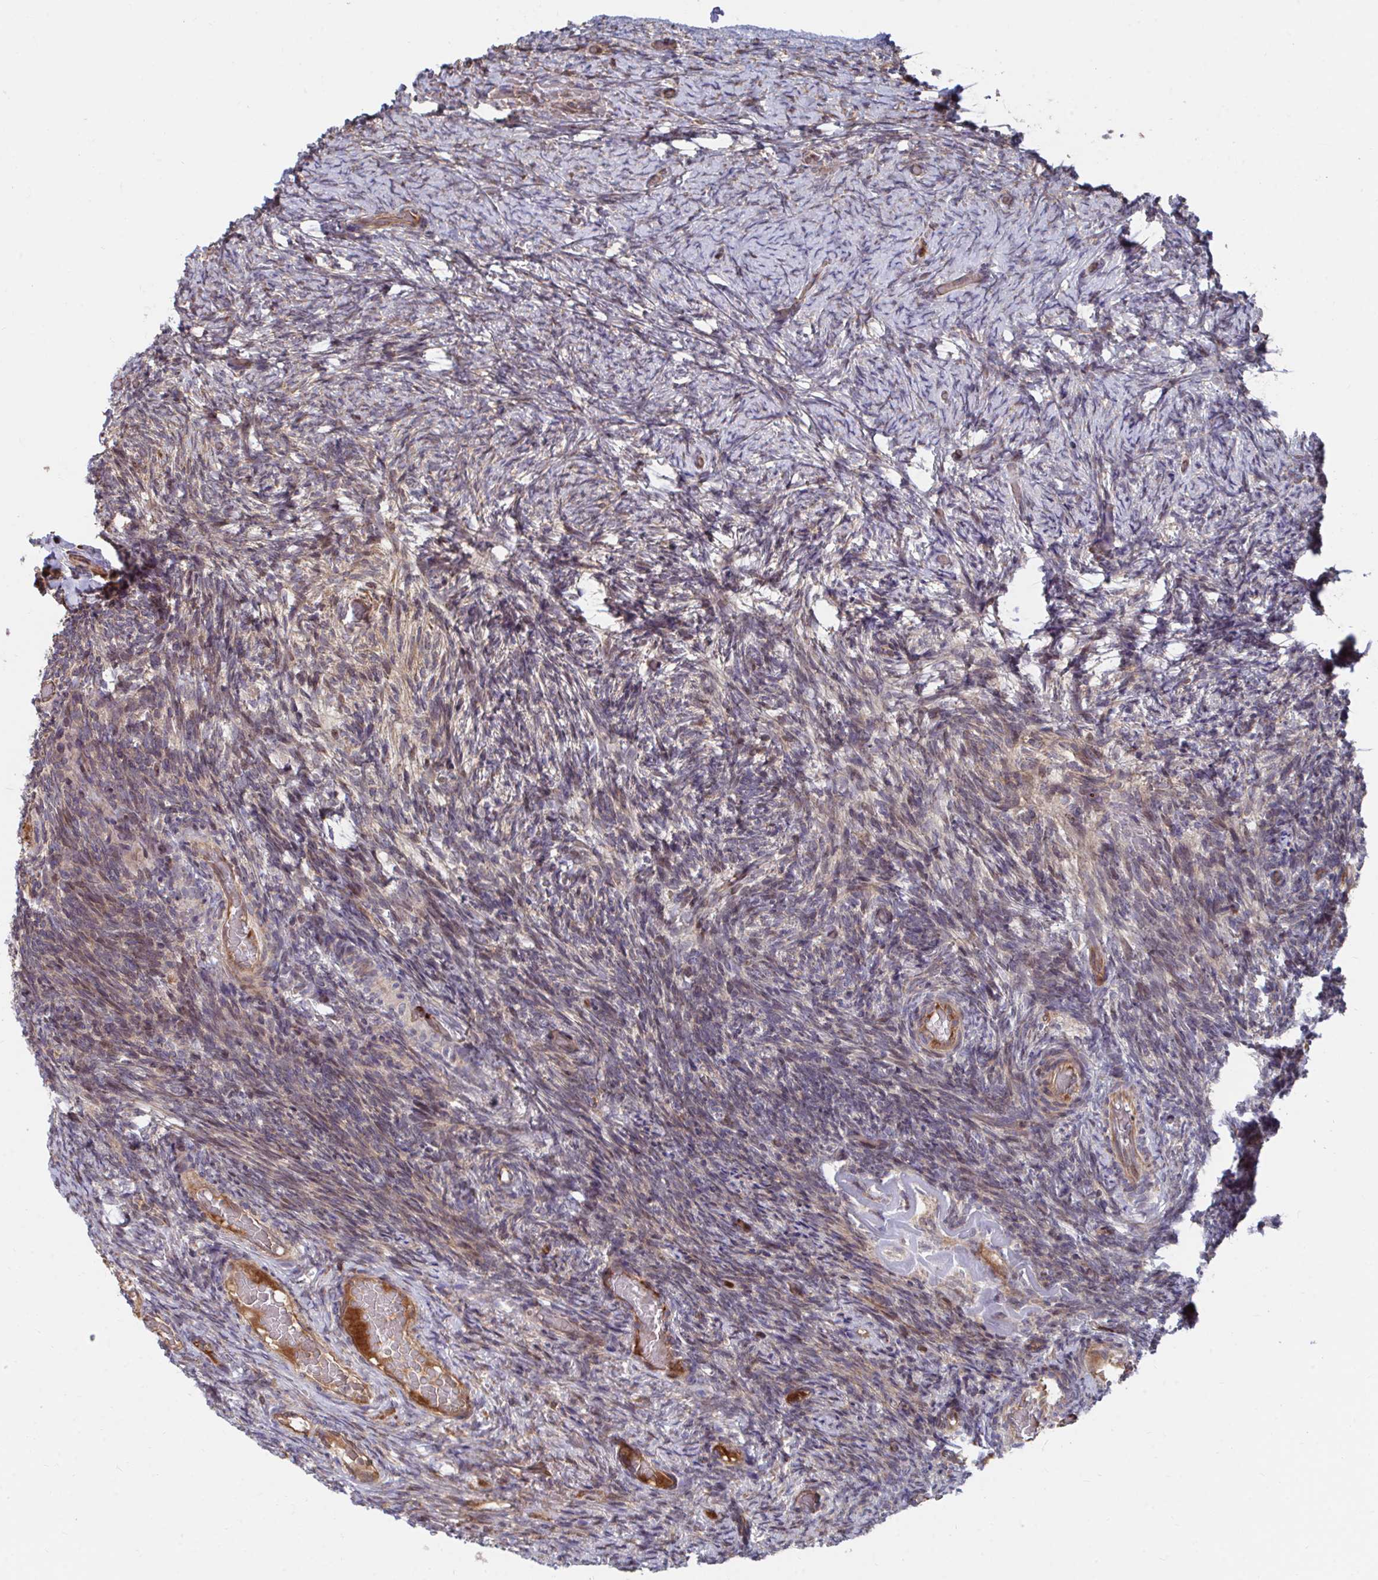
{"staining": {"intensity": "moderate", "quantity": "<25%", "location": "cytoplasmic/membranous"}, "tissue": "ovary", "cell_type": "Ovarian stroma cells", "image_type": "normal", "snomed": [{"axis": "morphology", "description": "Normal tissue, NOS"}, {"axis": "topography", "description": "Ovary"}], "caption": "High-magnification brightfield microscopy of normal ovary stained with DAB (3,3'-diaminobenzidine) (brown) and counterstained with hematoxylin (blue). ovarian stroma cells exhibit moderate cytoplasmic/membranous expression is identified in approximately<25% of cells.", "gene": "FAM89A", "patient": {"sex": "female", "age": 34}}